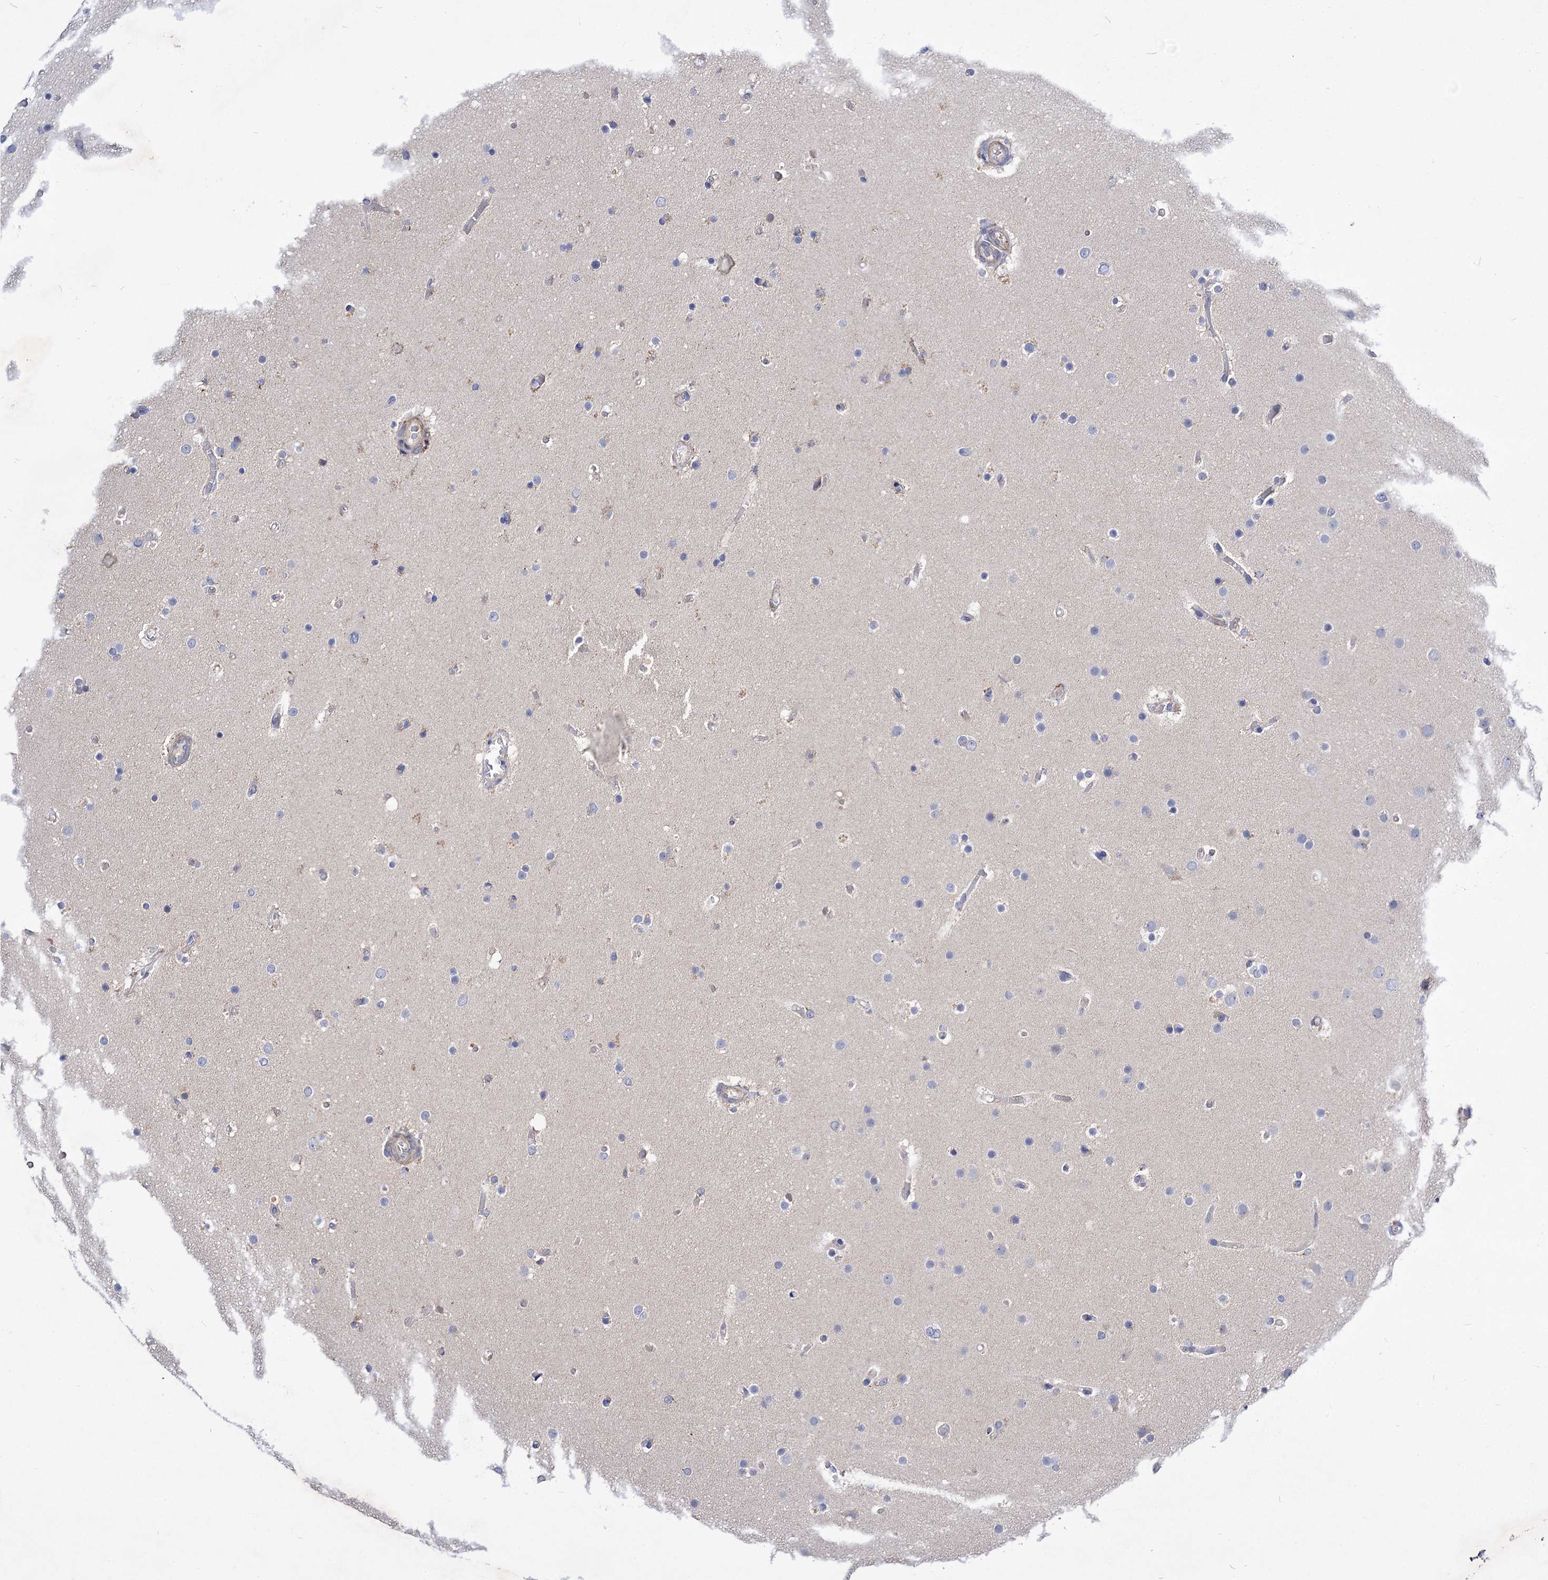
{"staining": {"intensity": "negative", "quantity": "none", "location": "none"}, "tissue": "glioma", "cell_type": "Tumor cells", "image_type": "cancer", "snomed": [{"axis": "morphology", "description": "Glioma, malignant, High grade"}, {"axis": "topography", "description": "Cerebral cortex"}], "caption": "Tumor cells are negative for brown protein staining in glioma.", "gene": "NUDCD2", "patient": {"sex": "female", "age": 36}}